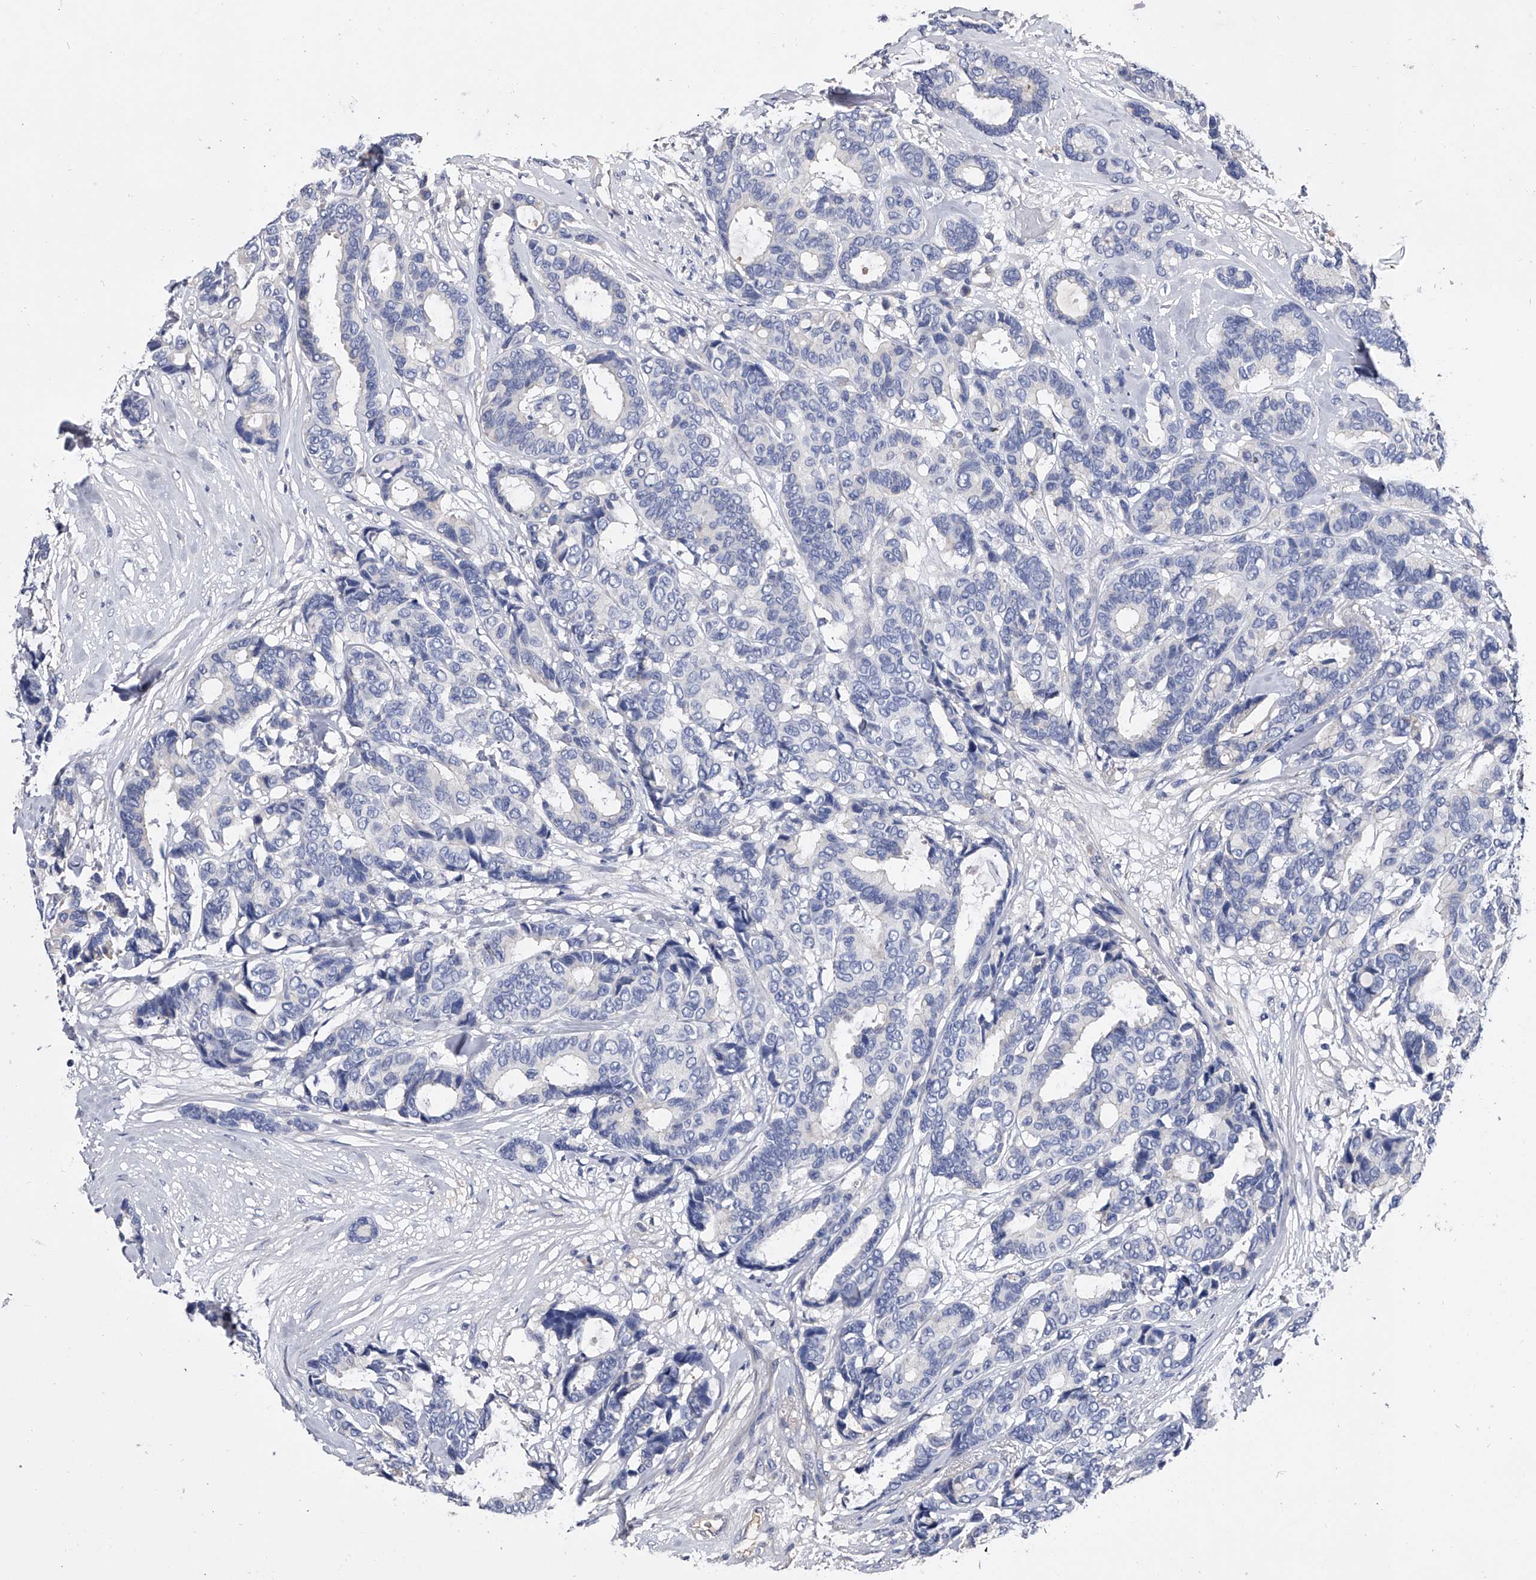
{"staining": {"intensity": "negative", "quantity": "none", "location": "none"}, "tissue": "breast cancer", "cell_type": "Tumor cells", "image_type": "cancer", "snomed": [{"axis": "morphology", "description": "Duct carcinoma"}, {"axis": "topography", "description": "Breast"}], "caption": "Breast cancer (invasive ductal carcinoma) stained for a protein using IHC displays no positivity tumor cells.", "gene": "EFCAB7", "patient": {"sex": "female", "age": 87}}